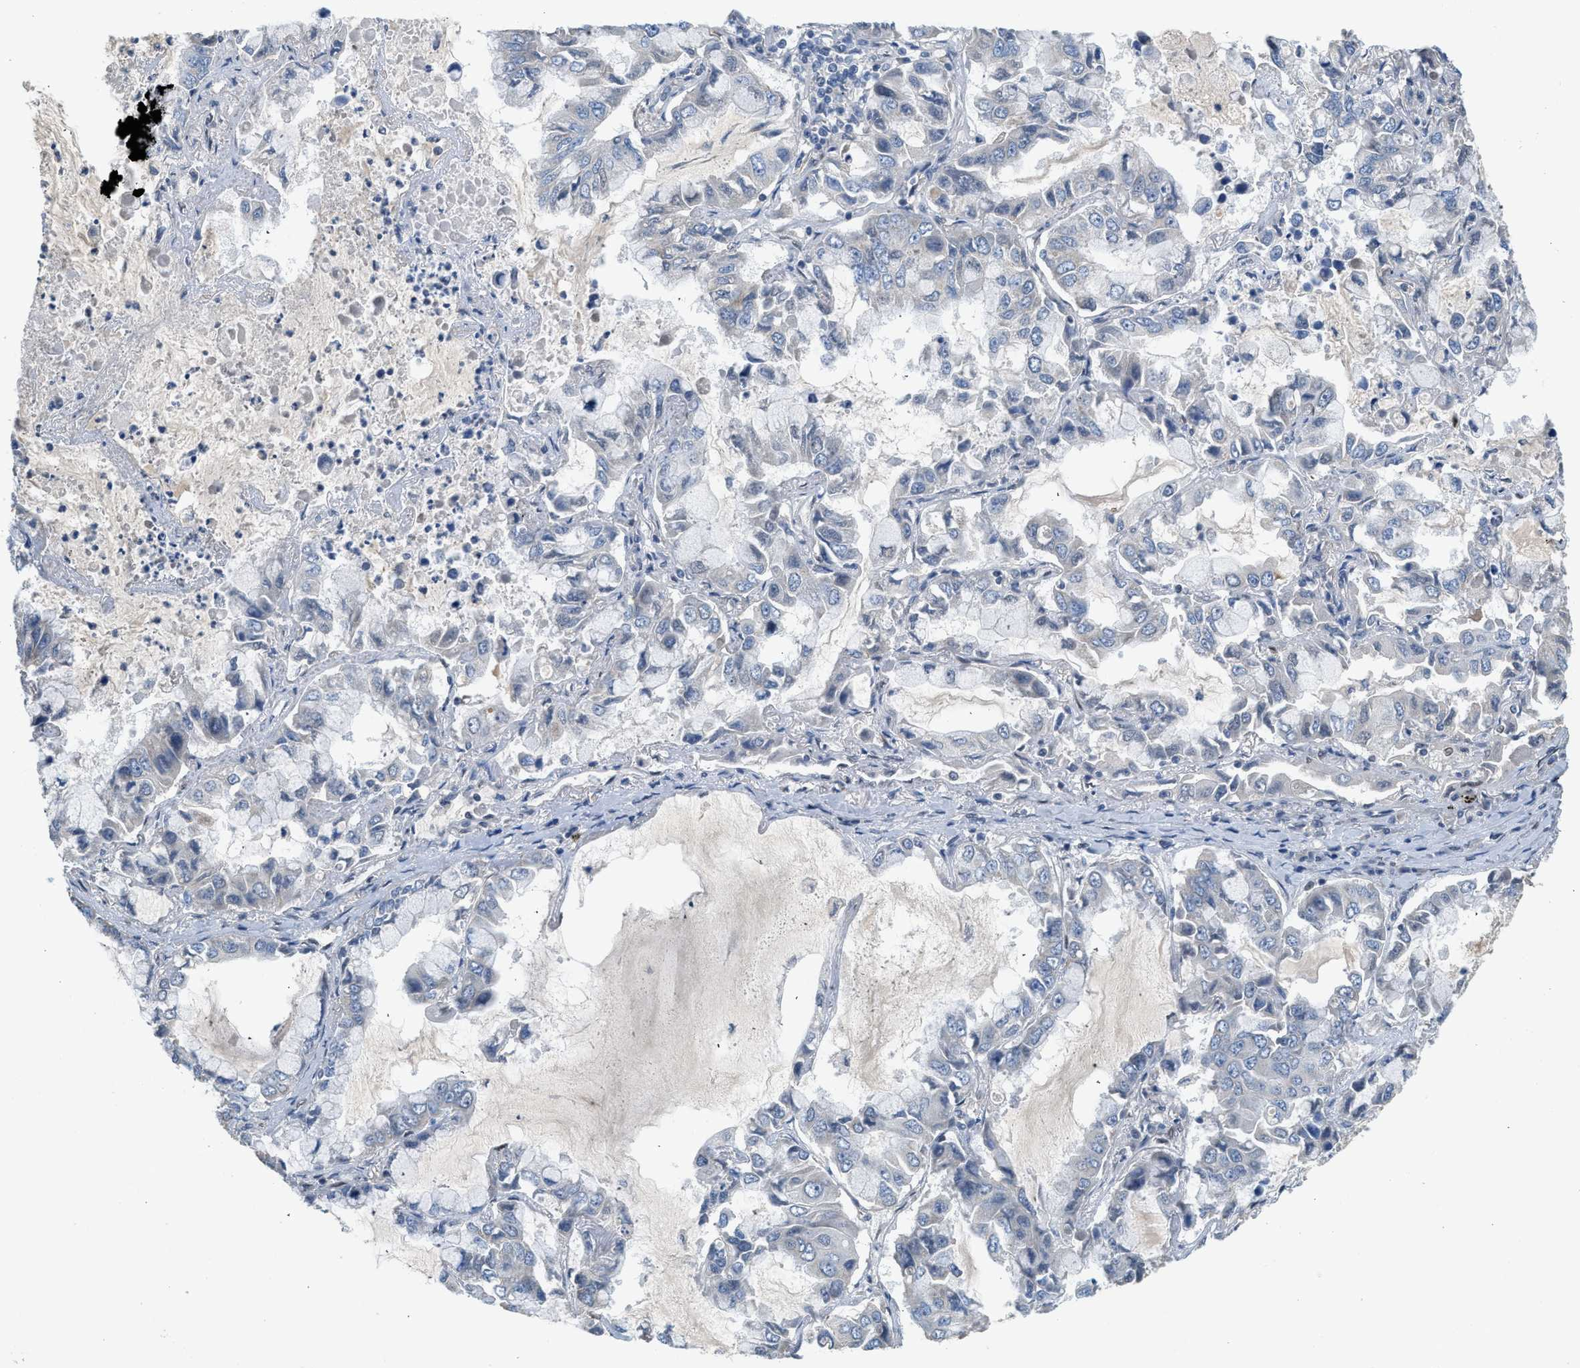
{"staining": {"intensity": "negative", "quantity": "none", "location": "none"}, "tissue": "lung cancer", "cell_type": "Tumor cells", "image_type": "cancer", "snomed": [{"axis": "morphology", "description": "Adenocarcinoma, NOS"}, {"axis": "topography", "description": "Lung"}], "caption": "DAB (3,3'-diaminobenzidine) immunohistochemical staining of human adenocarcinoma (lung) exhibits no significant positivity in tumor cells.", "gene": "ZBTB20", "patient": {"sex": "male", "age": 64}}